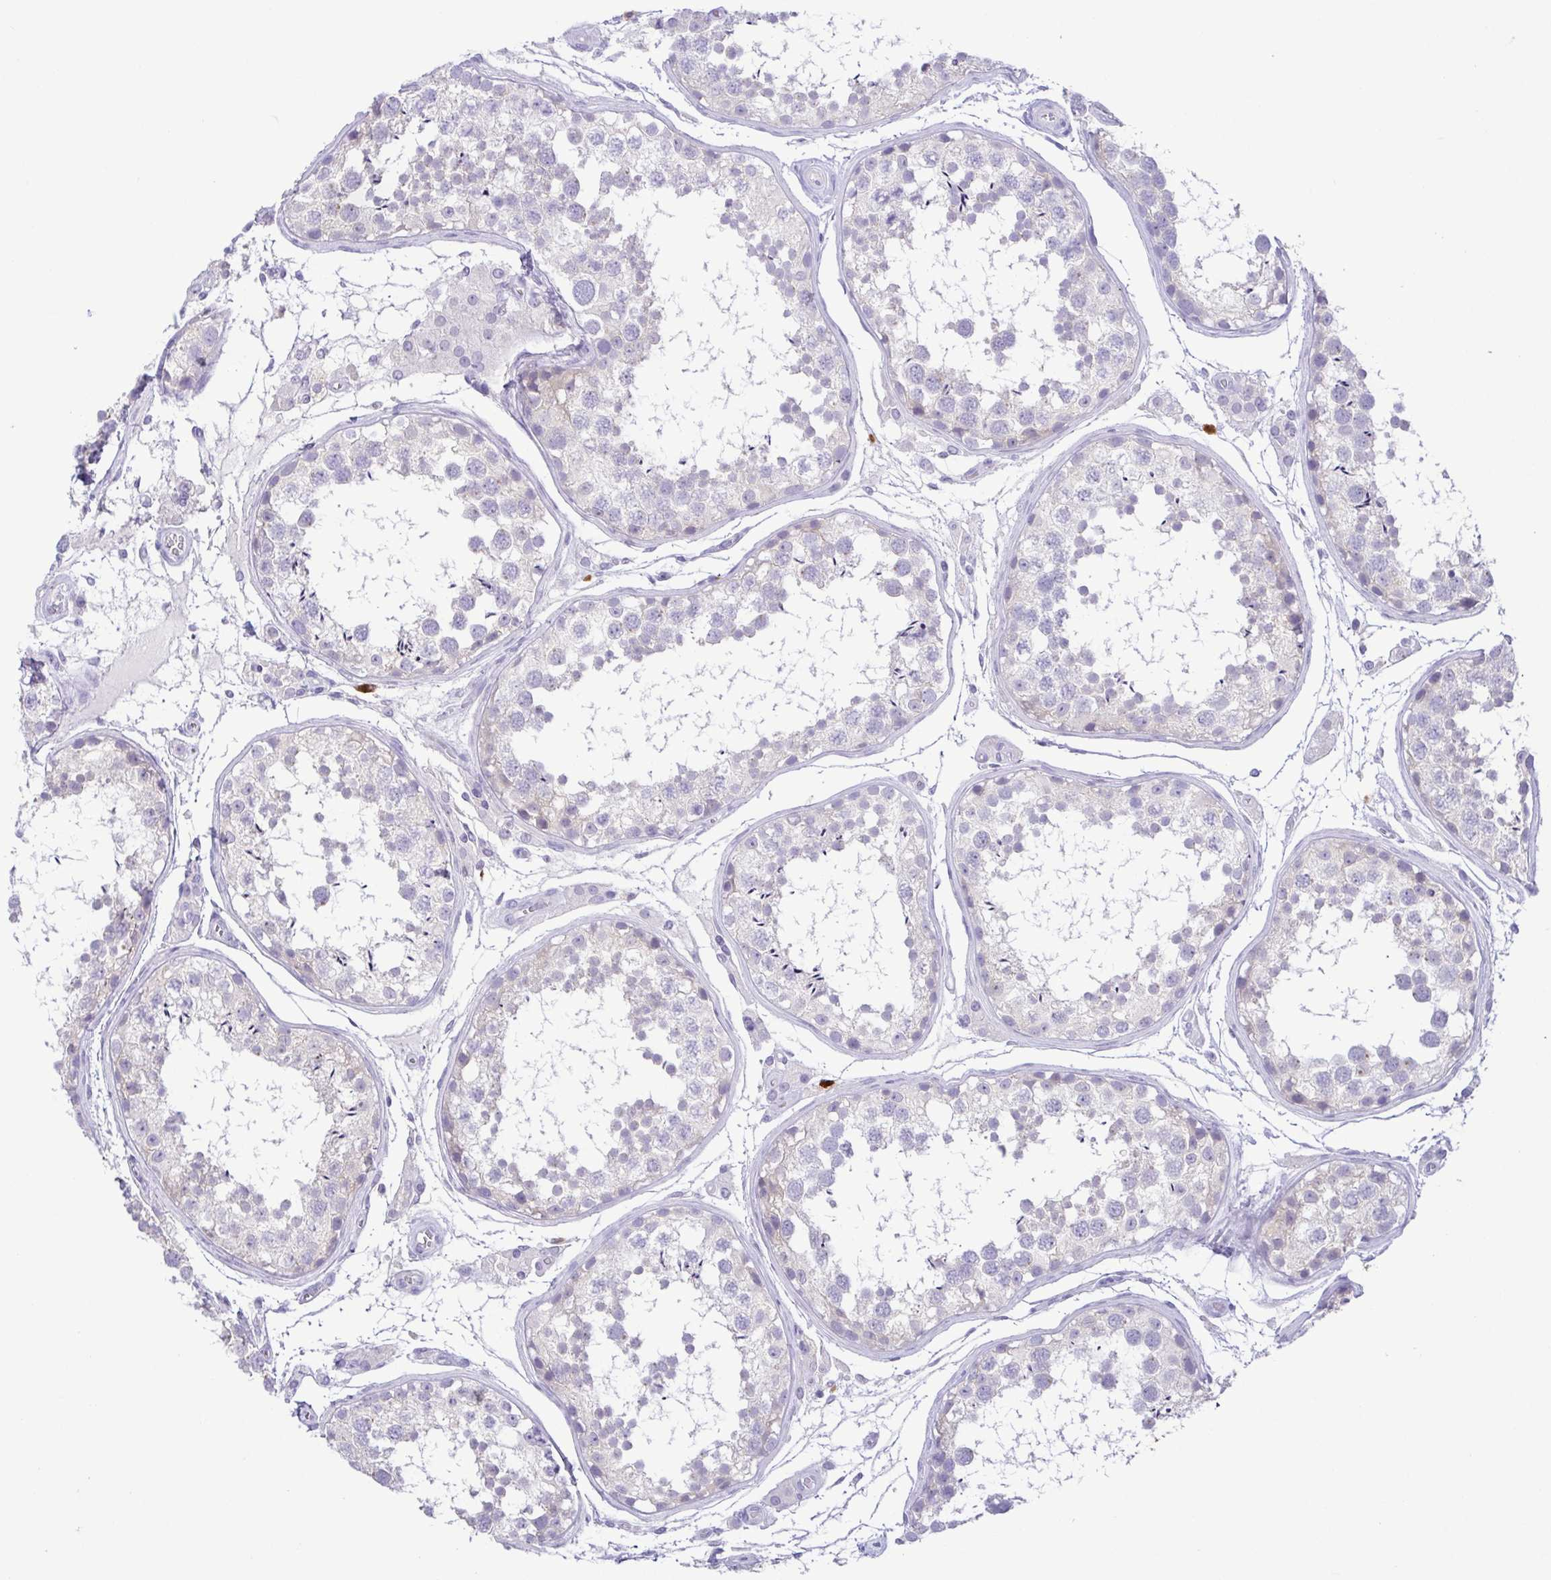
{"staining": {"intensity": "negative", "quantity": "none", "location": "none"}, "tissue": "testis", "cell_type": "Cells in seminiferous ducts", "image_type": "normal", "snomed": [{"axis": "morphology", "description": "Normal tissue, NOS"}, {"axis": "topography", "description": "Testis"}], "caption": "High power microscopy histopathology image of an immunohistochemistry photomicrograph of unremarkable testis, revealing no significant expression in cells in seminiferous ducts.", "gene": "PGLYRP1", "patient": {"sex": "male", "age": 29}}